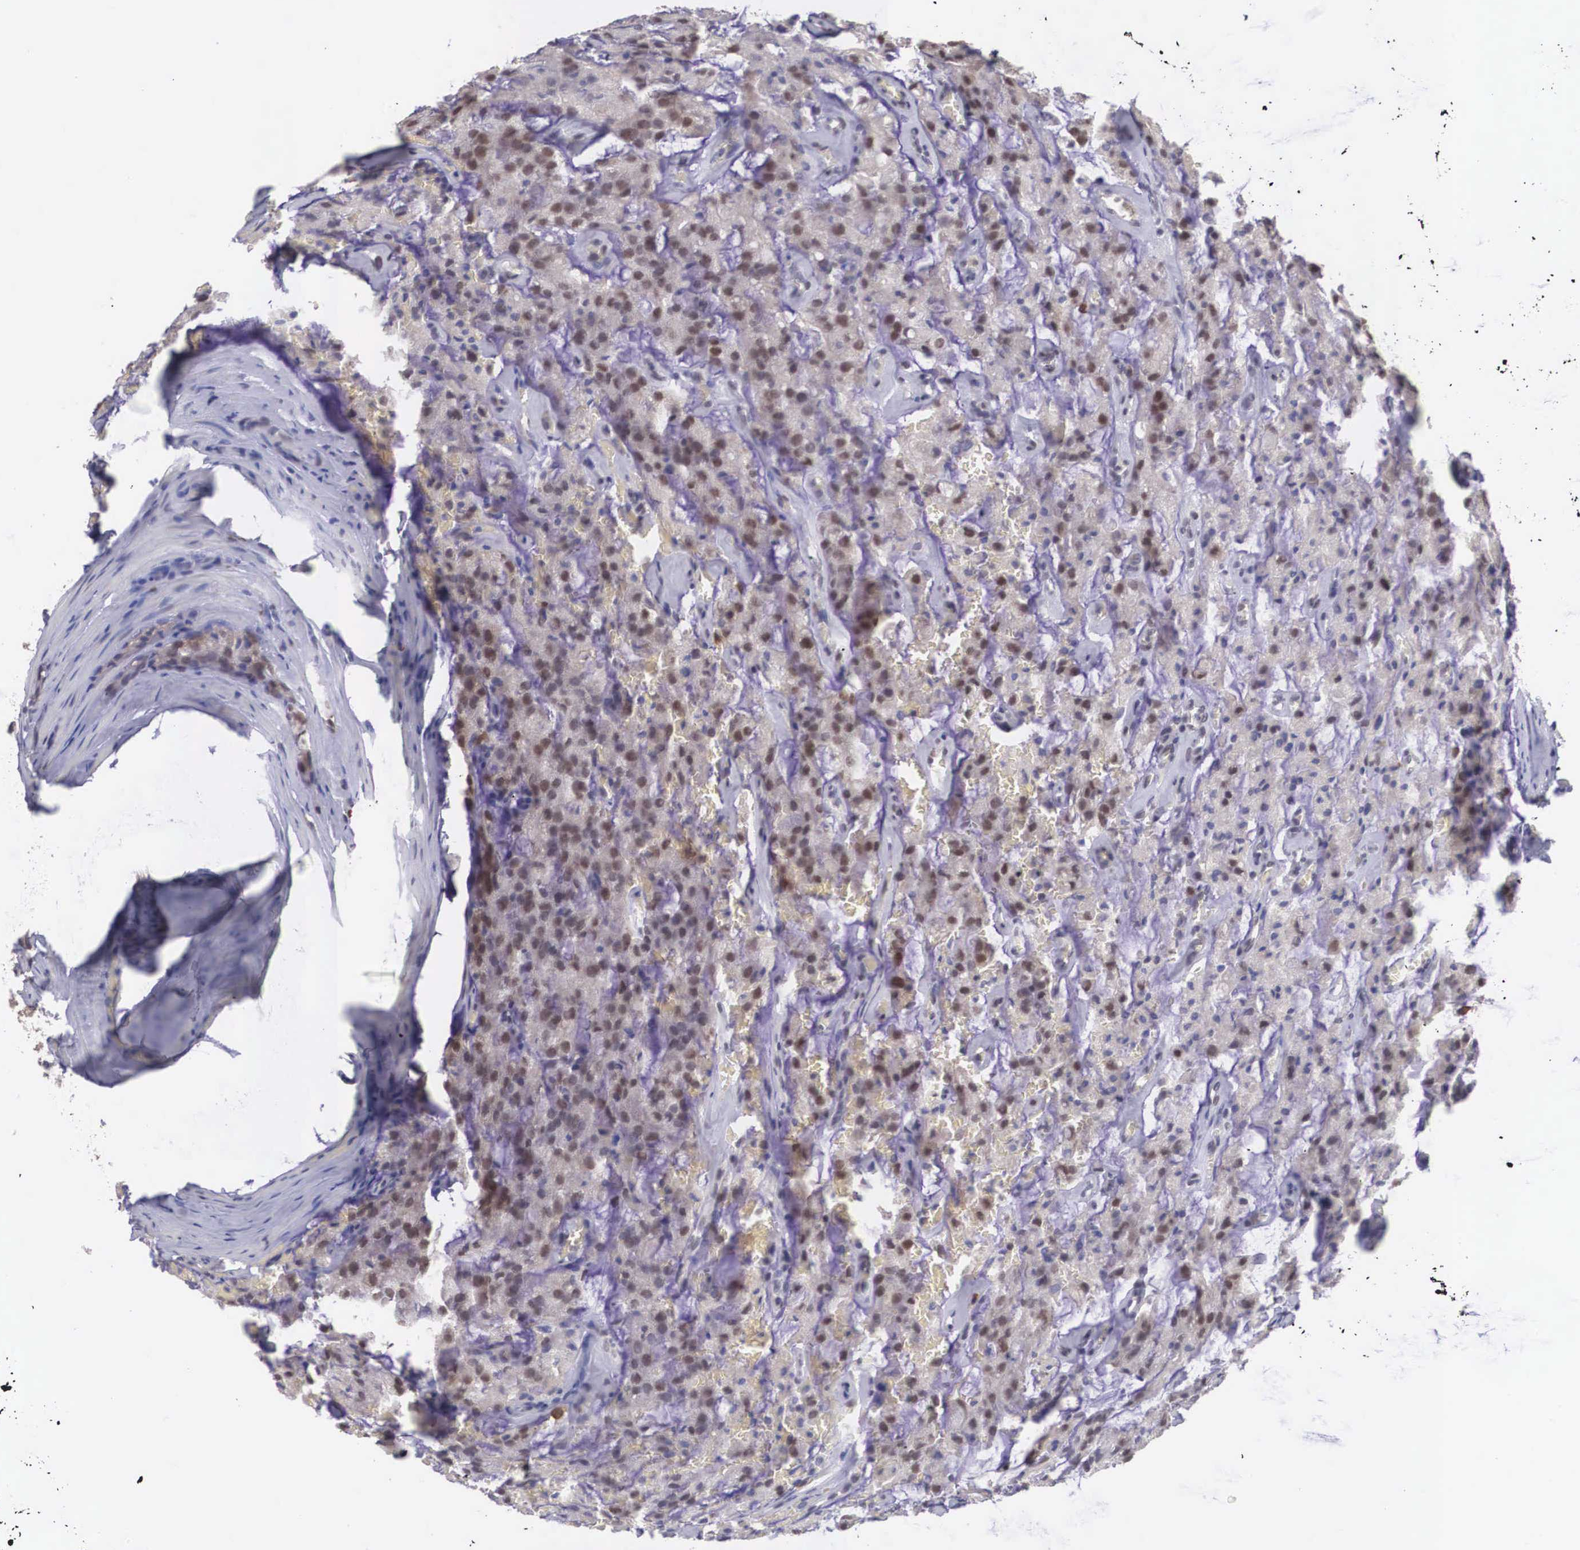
{"staining": {"intensity": "moderate", "quantity": ">75%", "location": "cytoplasmic/membranous,nuclear"}, "tissue": "prostate cancer", "cell_type": "Tumor cells", "image_type": "cancer", "snomed": [{"axis": "morphology", "description": "Adenocarcinoma, Medium grade"}, {"axis": "topography", "description": "Prostate"}], "caption": "Tumor cells show medium levels of moderate cytoplasmic/membranous and nuclear staining in about >75% of cells in medium-grade adenocarcinoma (prostate). The protein is shown in brown color, while the nuclei are stained blue.", "gene": "NINL", "patient": {"sex": "male", "age": 60}}